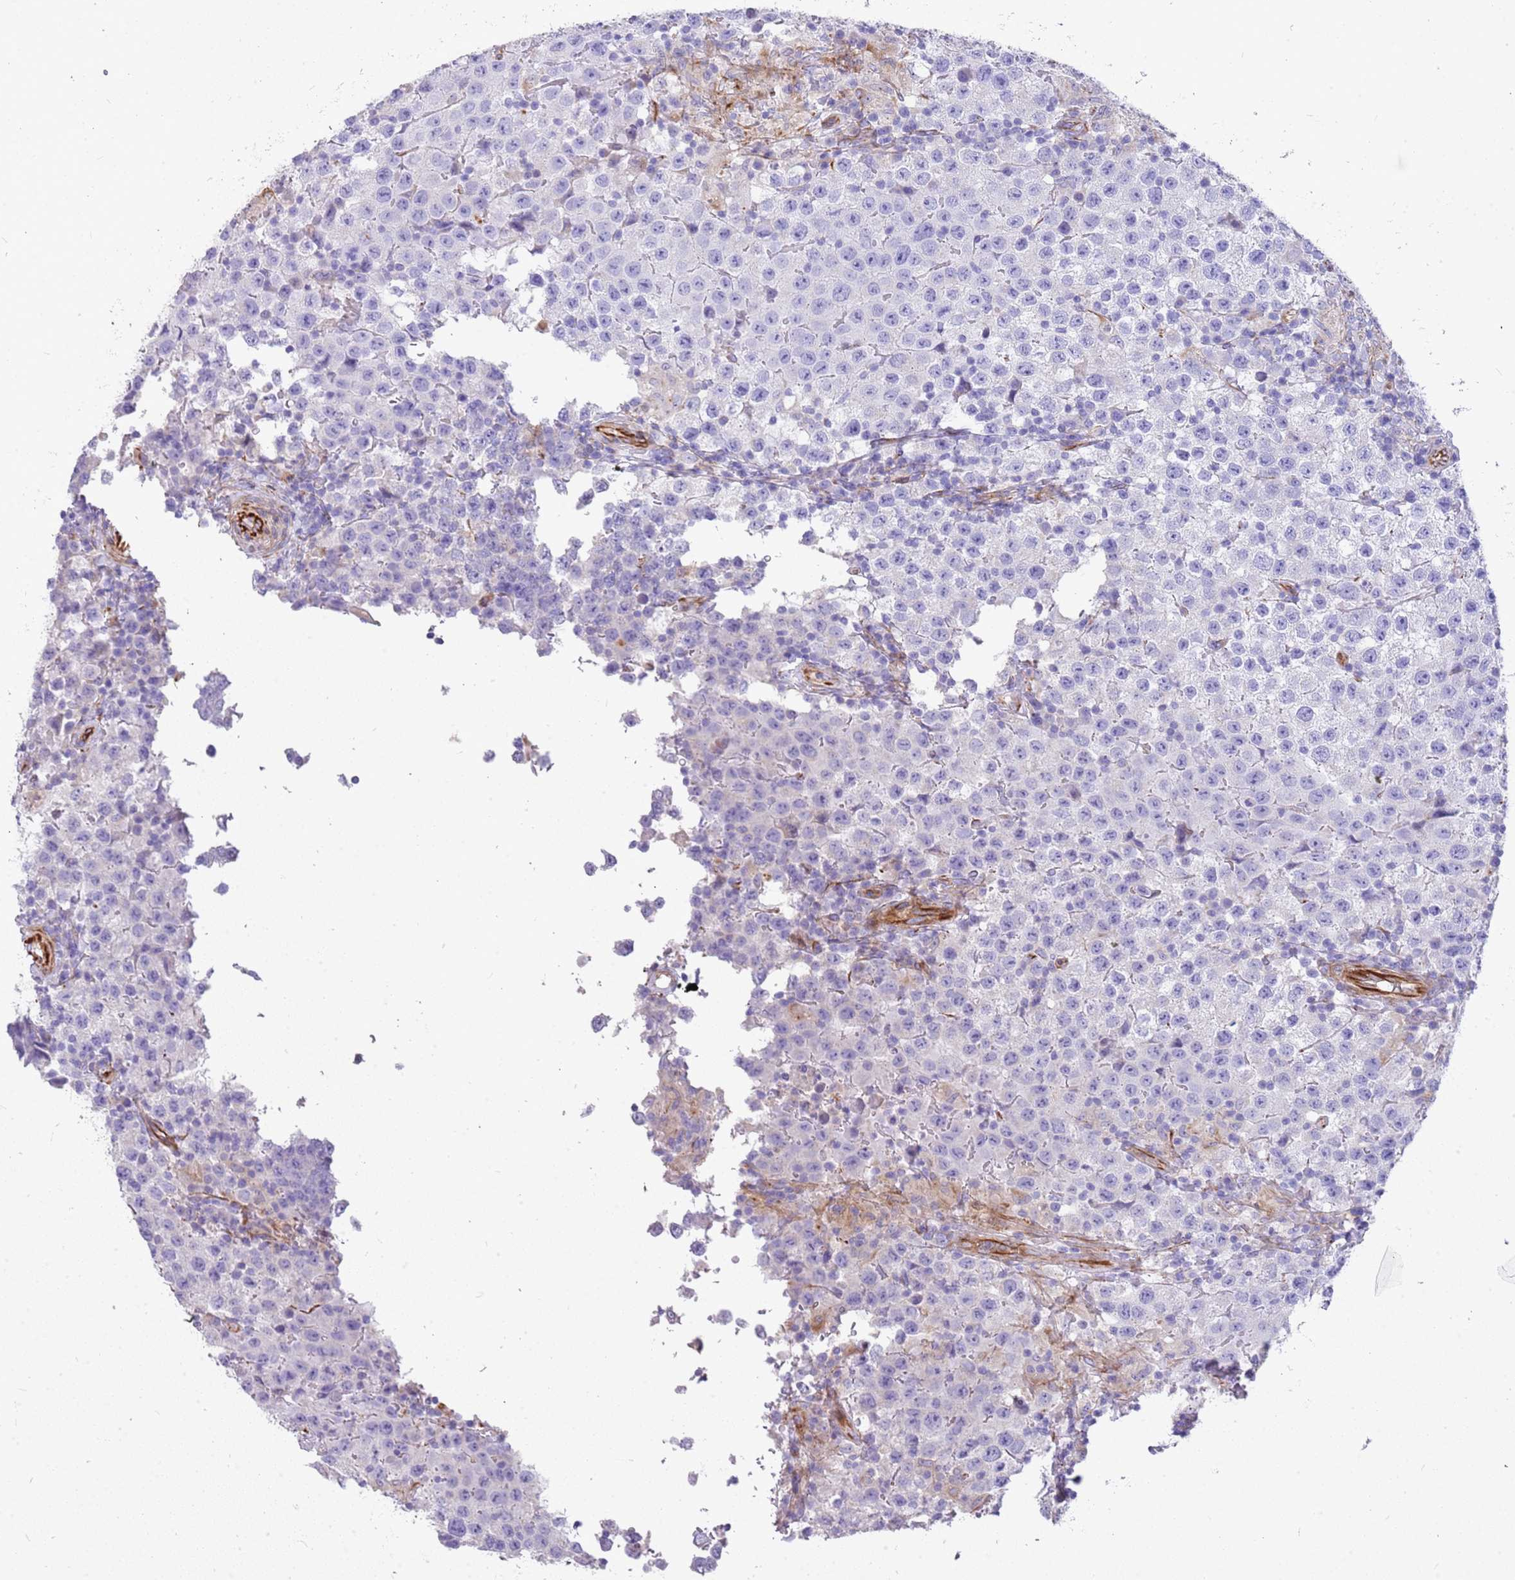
{"staining": {"intensity": "negative", "quantity": "none", "location": "none"}, "tissue": "testis cancer", "cell_type": "Tumor cells", "image_type": "cancer", "snomed": [{"axis": "morphology", "description": "Seminoma, NOS"}, {"axis": "morphology", "description": "Carcinoma, Embryonal, NOS"}, {"axis": "topography", "description": "Testis"}], "caption": "Immunohistochemistry of human testis embryonal carcinoma shows no expression in tumor cells.", "gene": "ZDHHC1", "patient": {"sex": "male", "age": 41}}